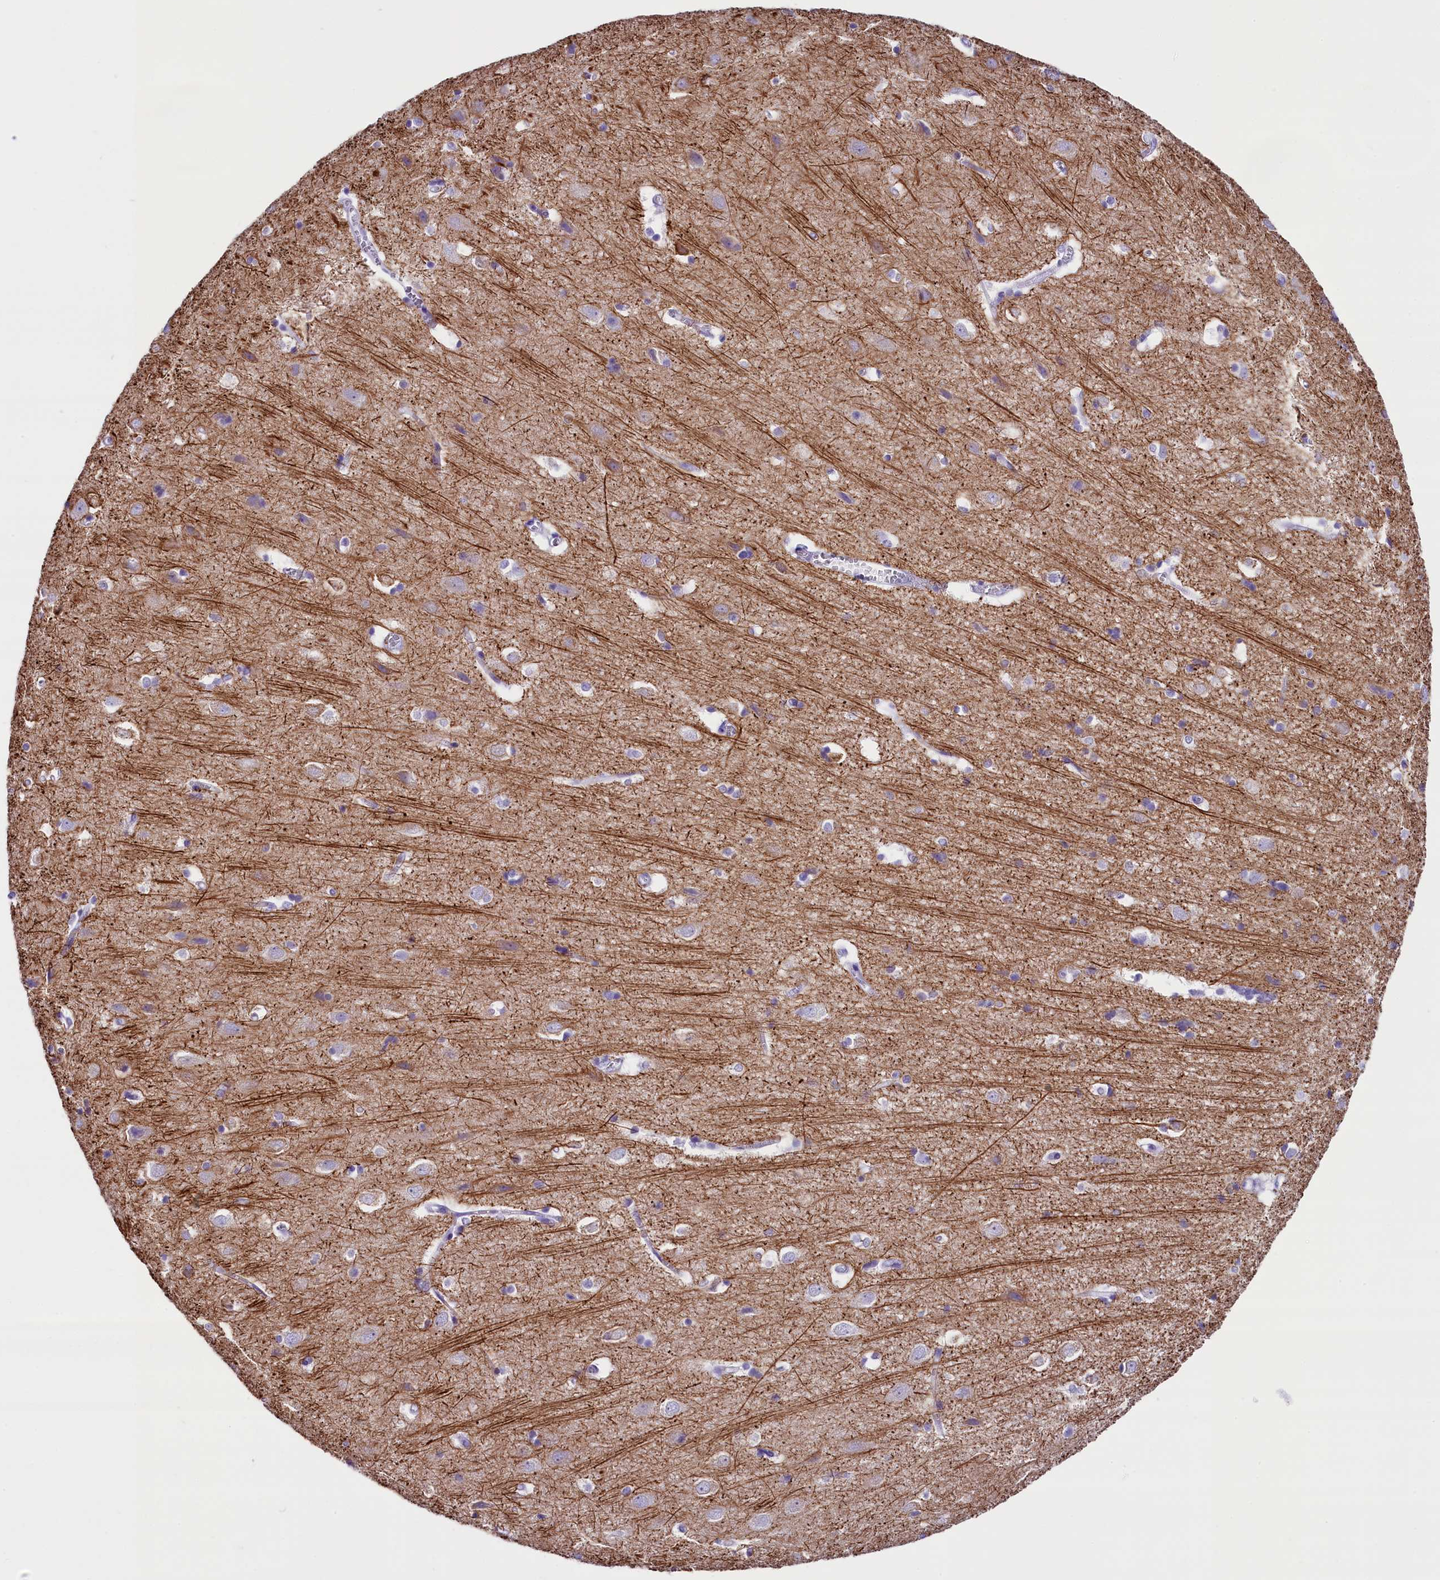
{"staining": {"intensity": "negative", "quantity": "none", "location": "none"}, "tissue": "cerebral cortex", "cell_type": "Endothelial cells", "image_type": "normal", "snomed": [{"axis": "morphology", "description": "Normal tissue, NOS"}, {"axis": "topography", "description": "Cerebral cortex"}], "caption": "Photomicrograph shows no significant protein staining in endothelial cells of normal cerebral cortex.", "gene": "SKIDA1", "patient": {"sex": "male", "age": 54}}